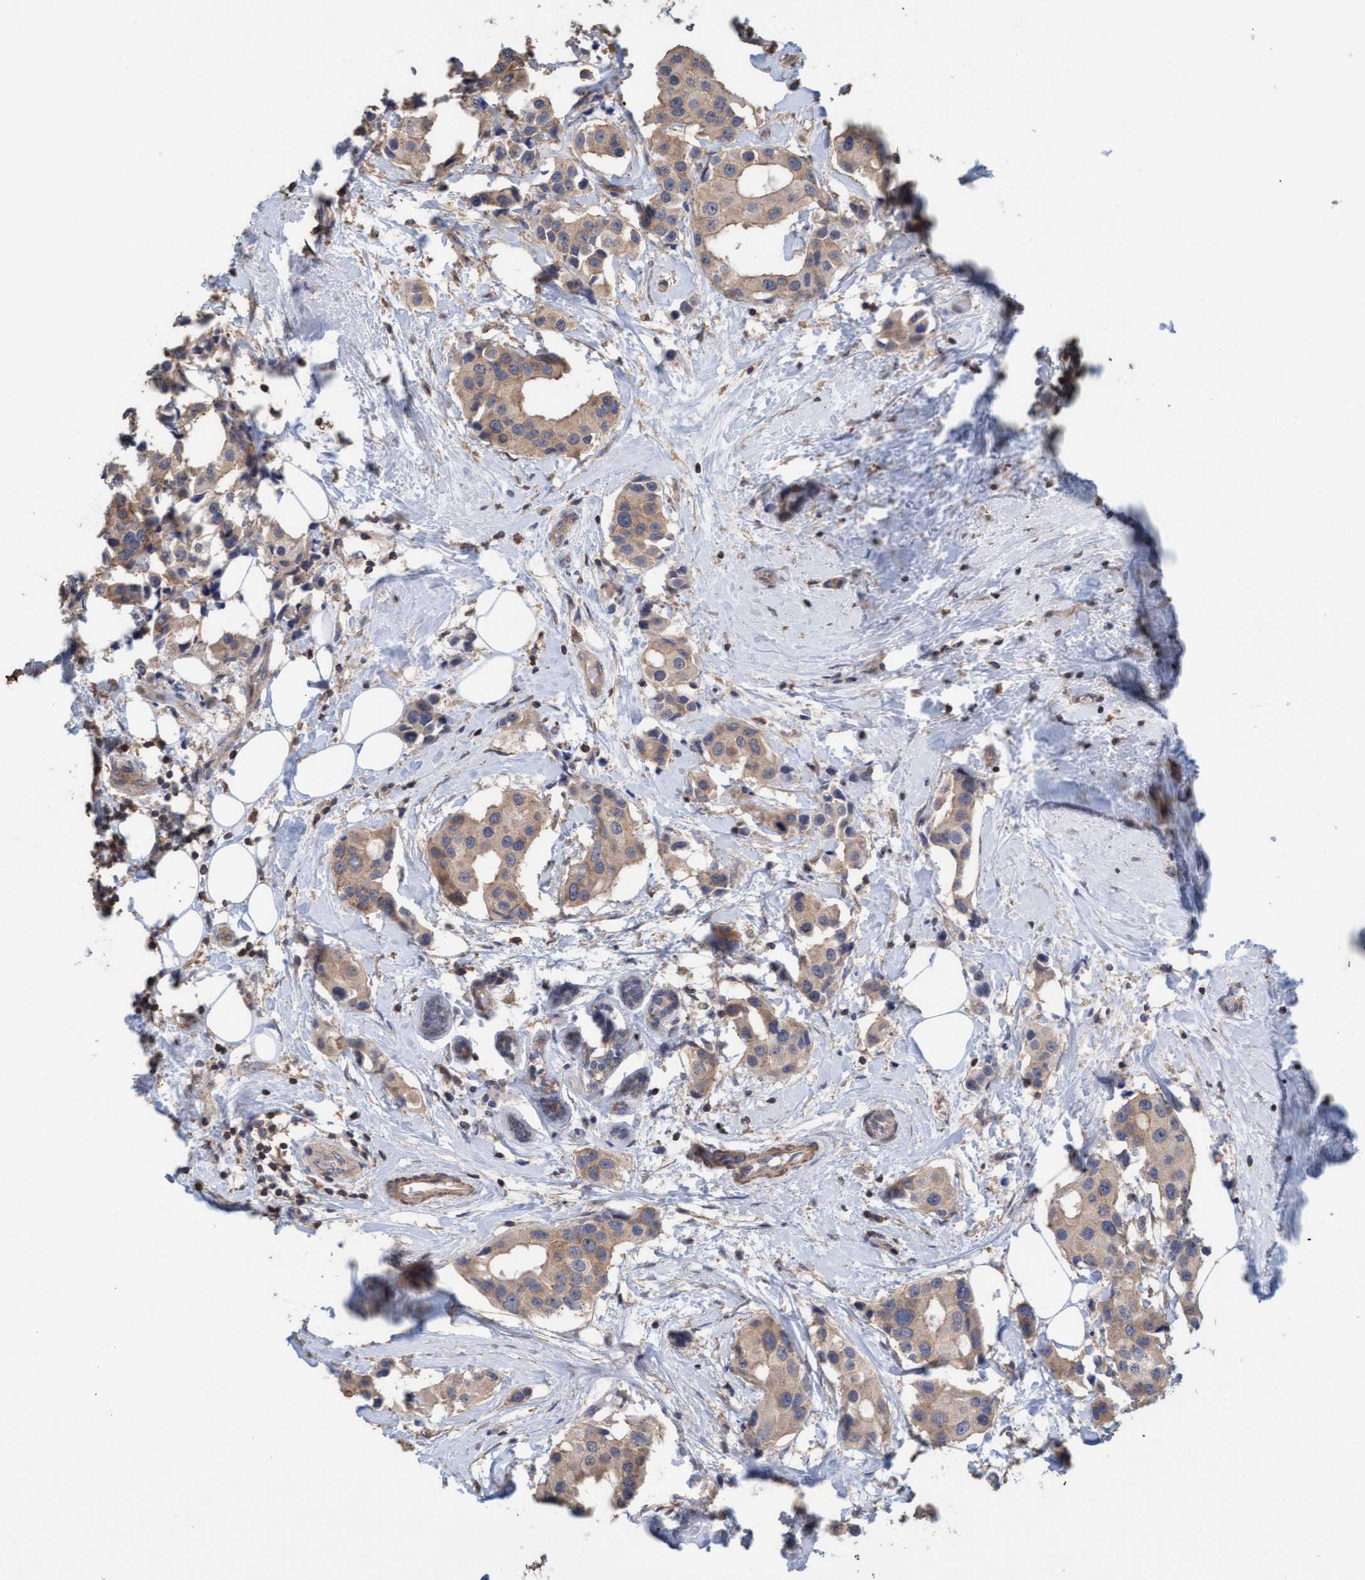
{"staining": {"intensity": "weak", "quantity": ">75%", "location": "cytoplasmic/membranous"}, "tissue": "breast cancer", "cell_type": "Tumor cells", "image_type": "cancer", "snomed": [{"axis": "morphology", "description": "Normal tissue, NOS"}, {"axis": "morphology", "description": "Duct carcinoma"}, {"axis": "topography", "description": "Breast"}], "caption": "Infiltrating ductal carcinoma (breast) stained with DAB immunohistochemistry (IHC) shows low levels of weak cytoplasmic/membranous staining in about >75% of tumor cells.", "gene": "FXR2", "patient": {"sex": "female", "age": 39}}